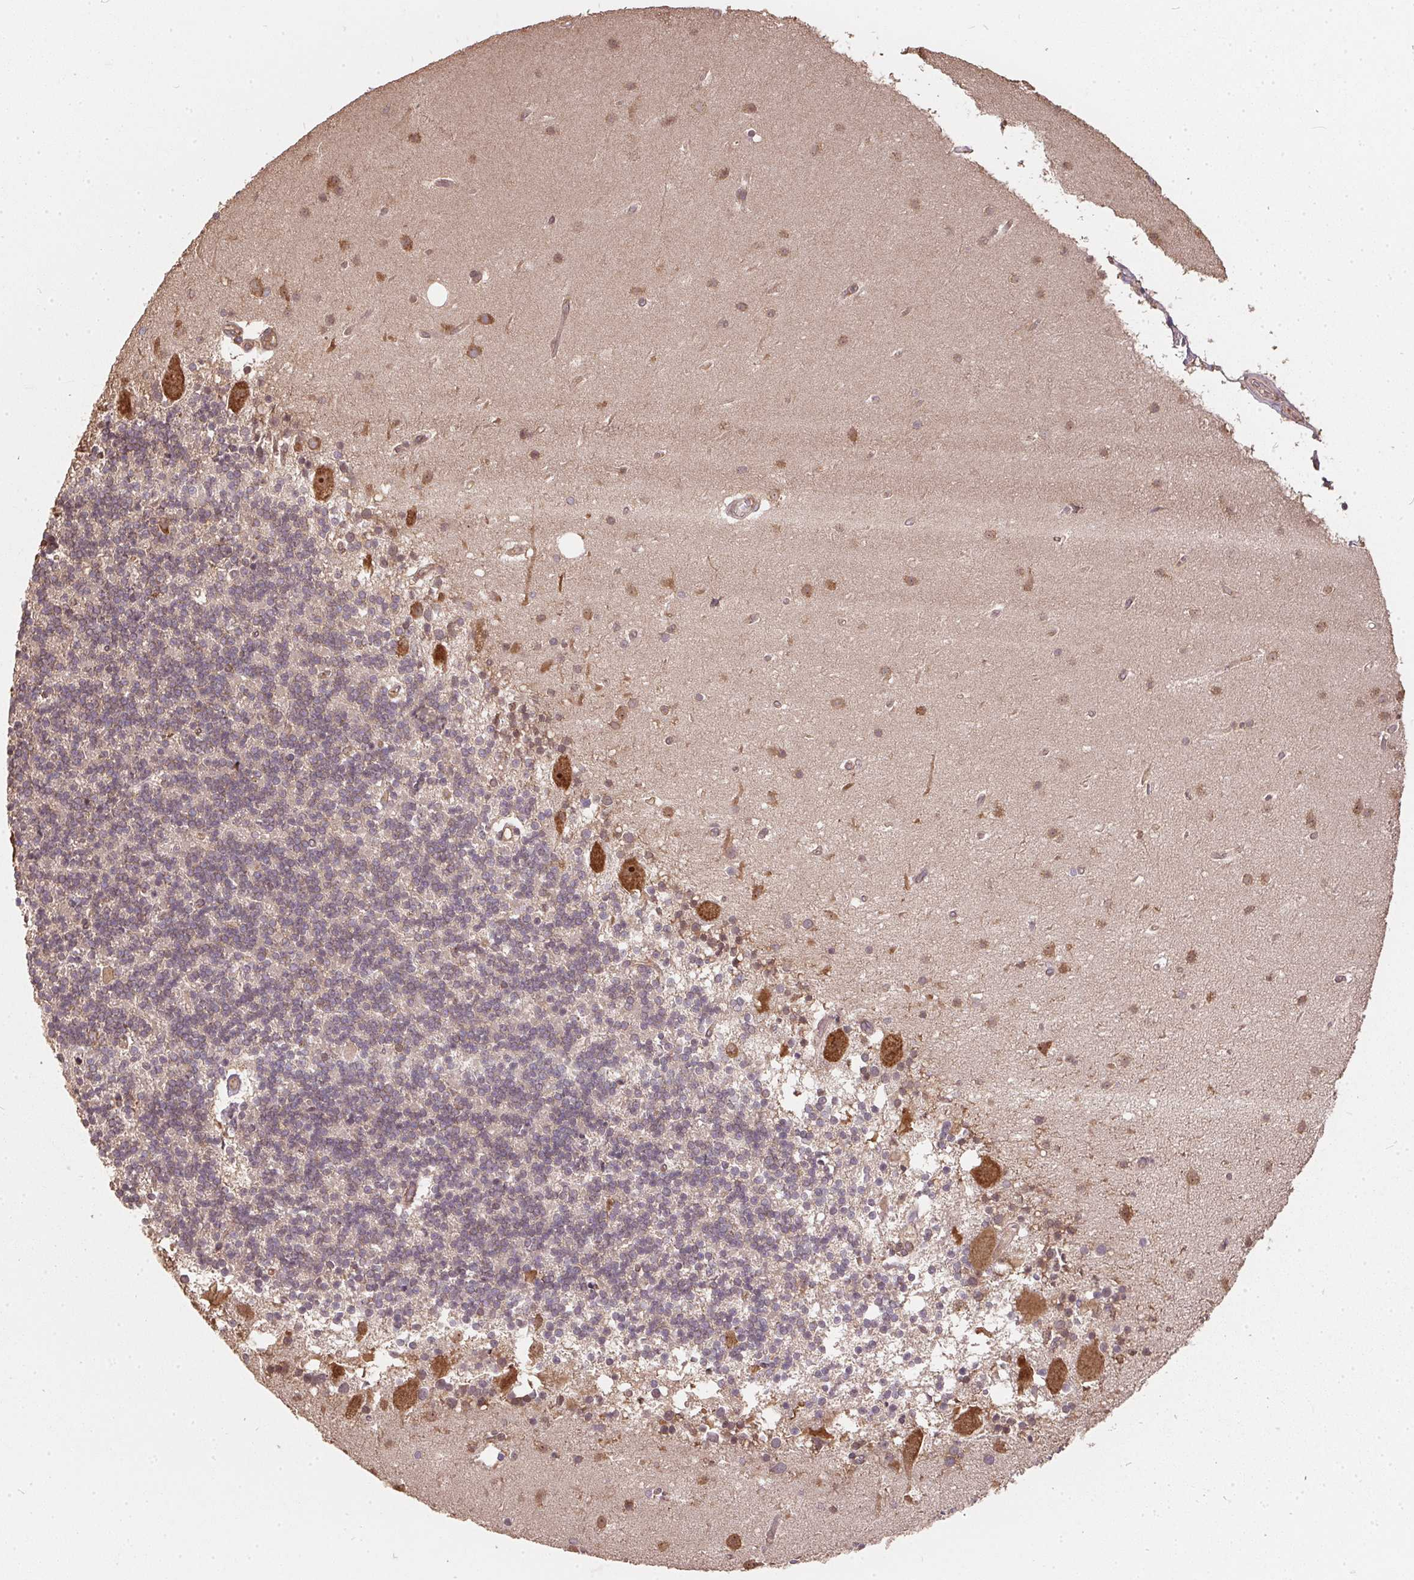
{"staining": {"intensity": "weak", "quantity": "25%-75%", "location": "cytoplasmic/membranous"}, "tissue": "cerebellum", "cell_type": "Cells in granular layer", "image_type": "normal", "snomed": [{"axis": "morphology", "description": "Normal tissue, NOS"}, {"axis": "topography", "description": "Cerebellum"}], "caption": "Weak cytoplasmic/membranous staining is seen in approximately 25%-75% of cells in granular layer in normal cerebellum. The staining is performed using DAB (3,3'-diaminobenzidine) brown chromogen to label protein expression. The nuclei are counter-stained blue using hematoxylin.", "gene": "EIF2S1", "patient": {"sex": "male", "age": 70}}